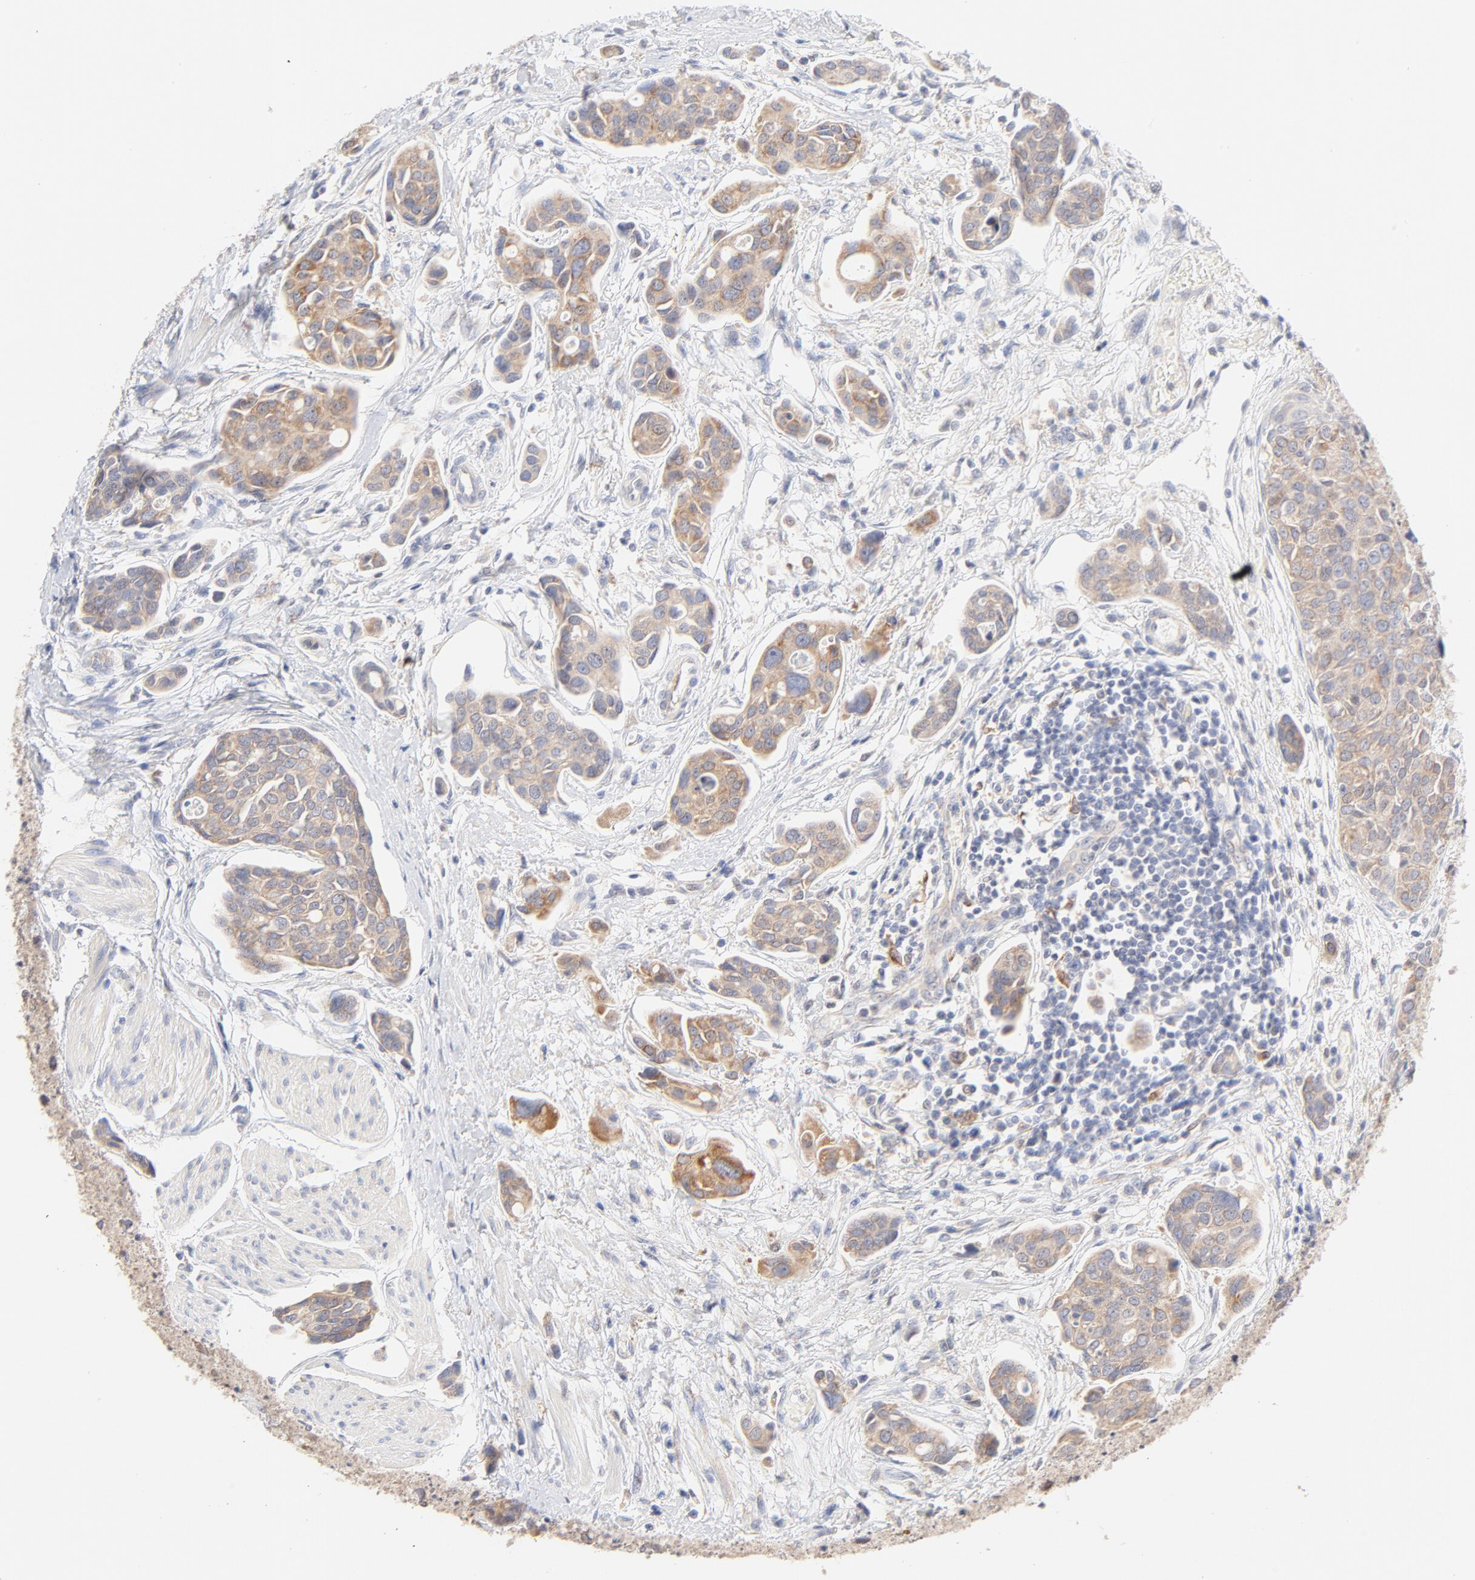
{"staining": {"intensity": "weak", "quantity": ">75%", "location": "cytoplasmic/membranous"}, "tissue": "urothelial cancer", "cell_type": "Tumor cells", "image_type": "cancer", "snomed": [{"axis": "morphology", "description": "Urothelial carcinoma, High grade"}, {"axis": "topography", "description": "Urinary bladder"}], "caption": "Immunohistochemical staining of urothelial cancer reveals low levels of weak cytoplasmic/membranous protein expression in approximately >75% of tumor cells.", "gene": "MTERF2", "patient": {"sex": "male", "age": 78}}